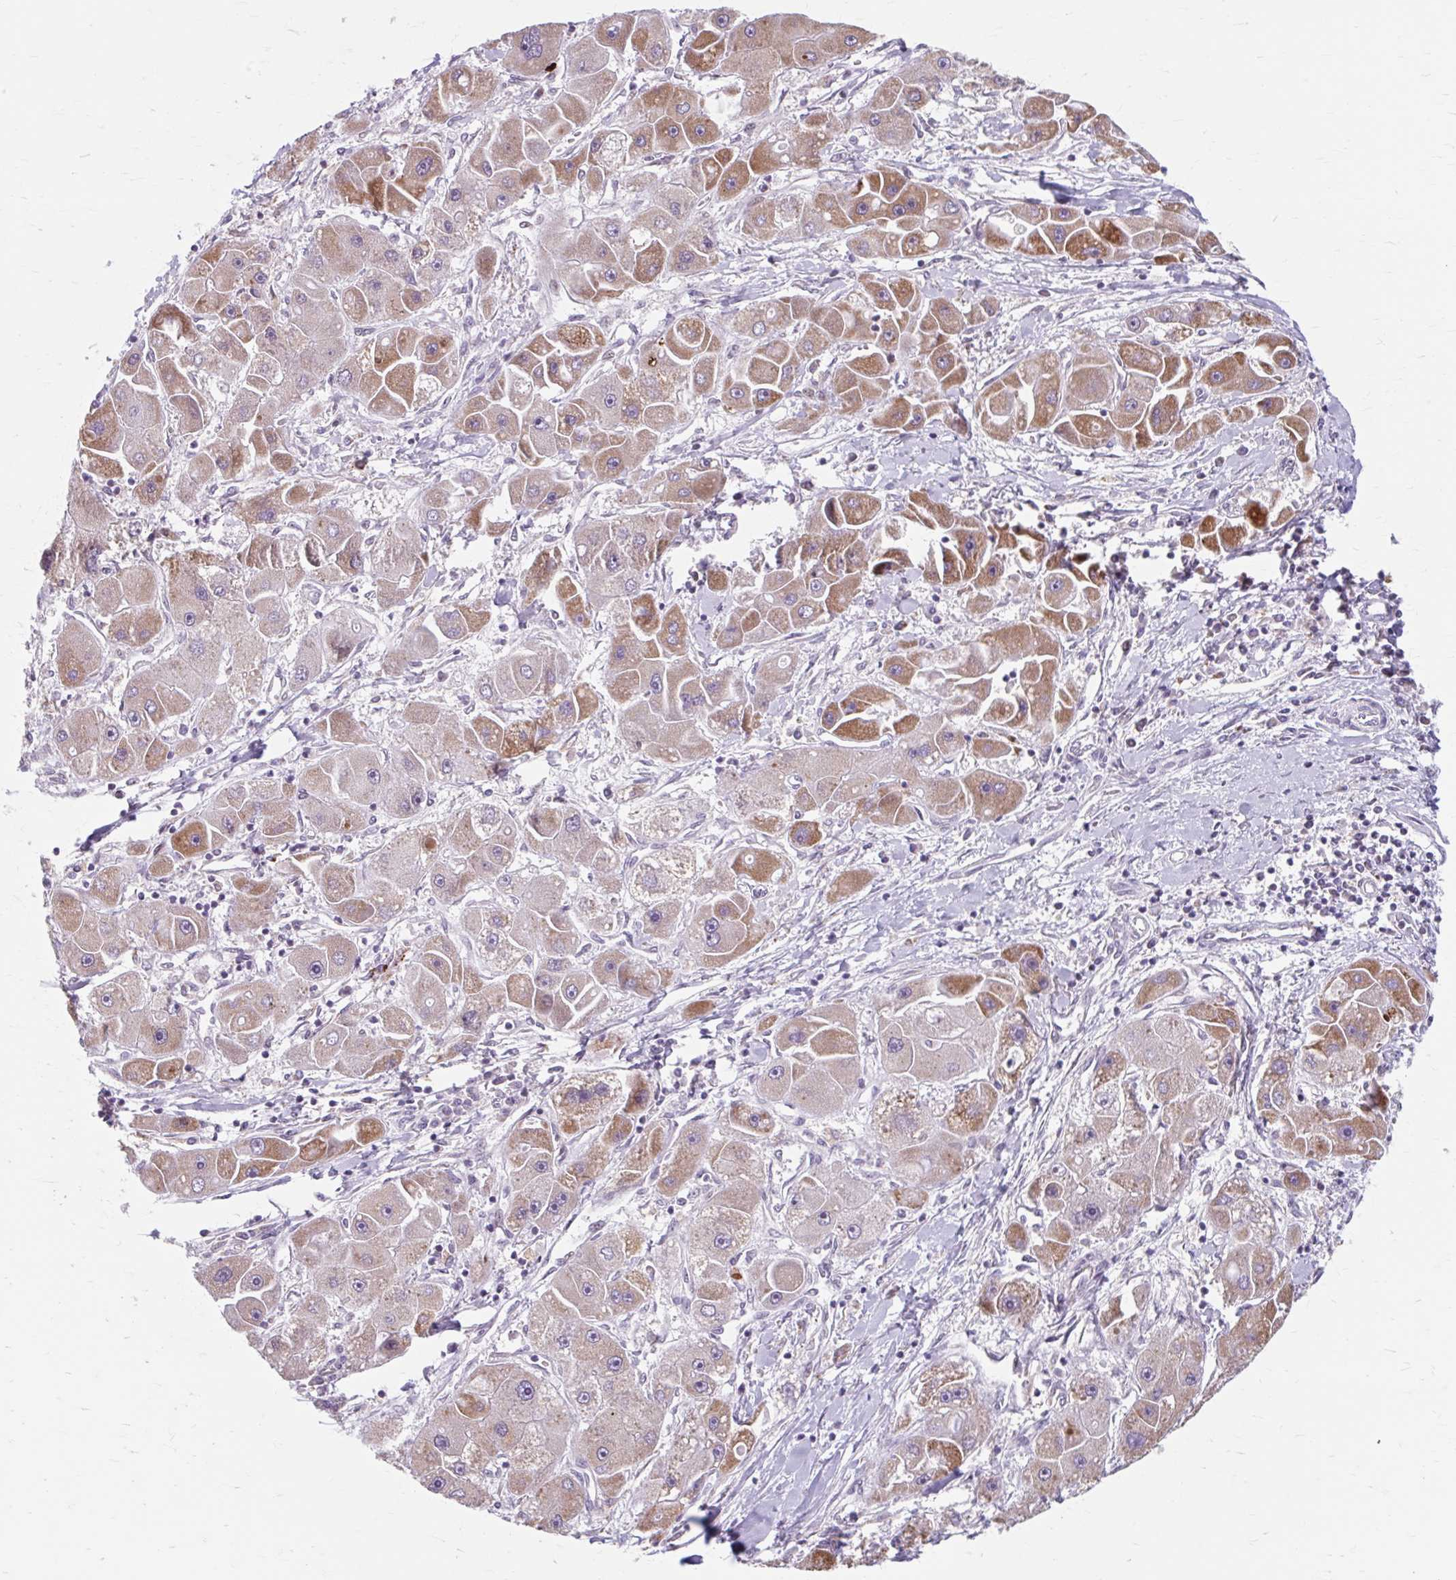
{"staining": {"intensity": "moderate", "quantity": ">75%", "location": "cytoplasmic/membranous"}, "tissue": "liver cancer", "cell_type": "Tumor cells", "image_type": "cancer", "snomed": [{"axis": "morphology", "description": "Carcinoma, Hepatocellular, NOS"}, {"axis": "topography", "description": "Liver"}], "caption": "A high-resolution histopathology image shows IHC staining of liver cancer (hepatocellular carcinoma), which displays moderate cytoplasmic/membranous staining in approximately >75% of tumor cells.", "gene": "BEAN1", "patient": {"sex": "male", "age": 24}}